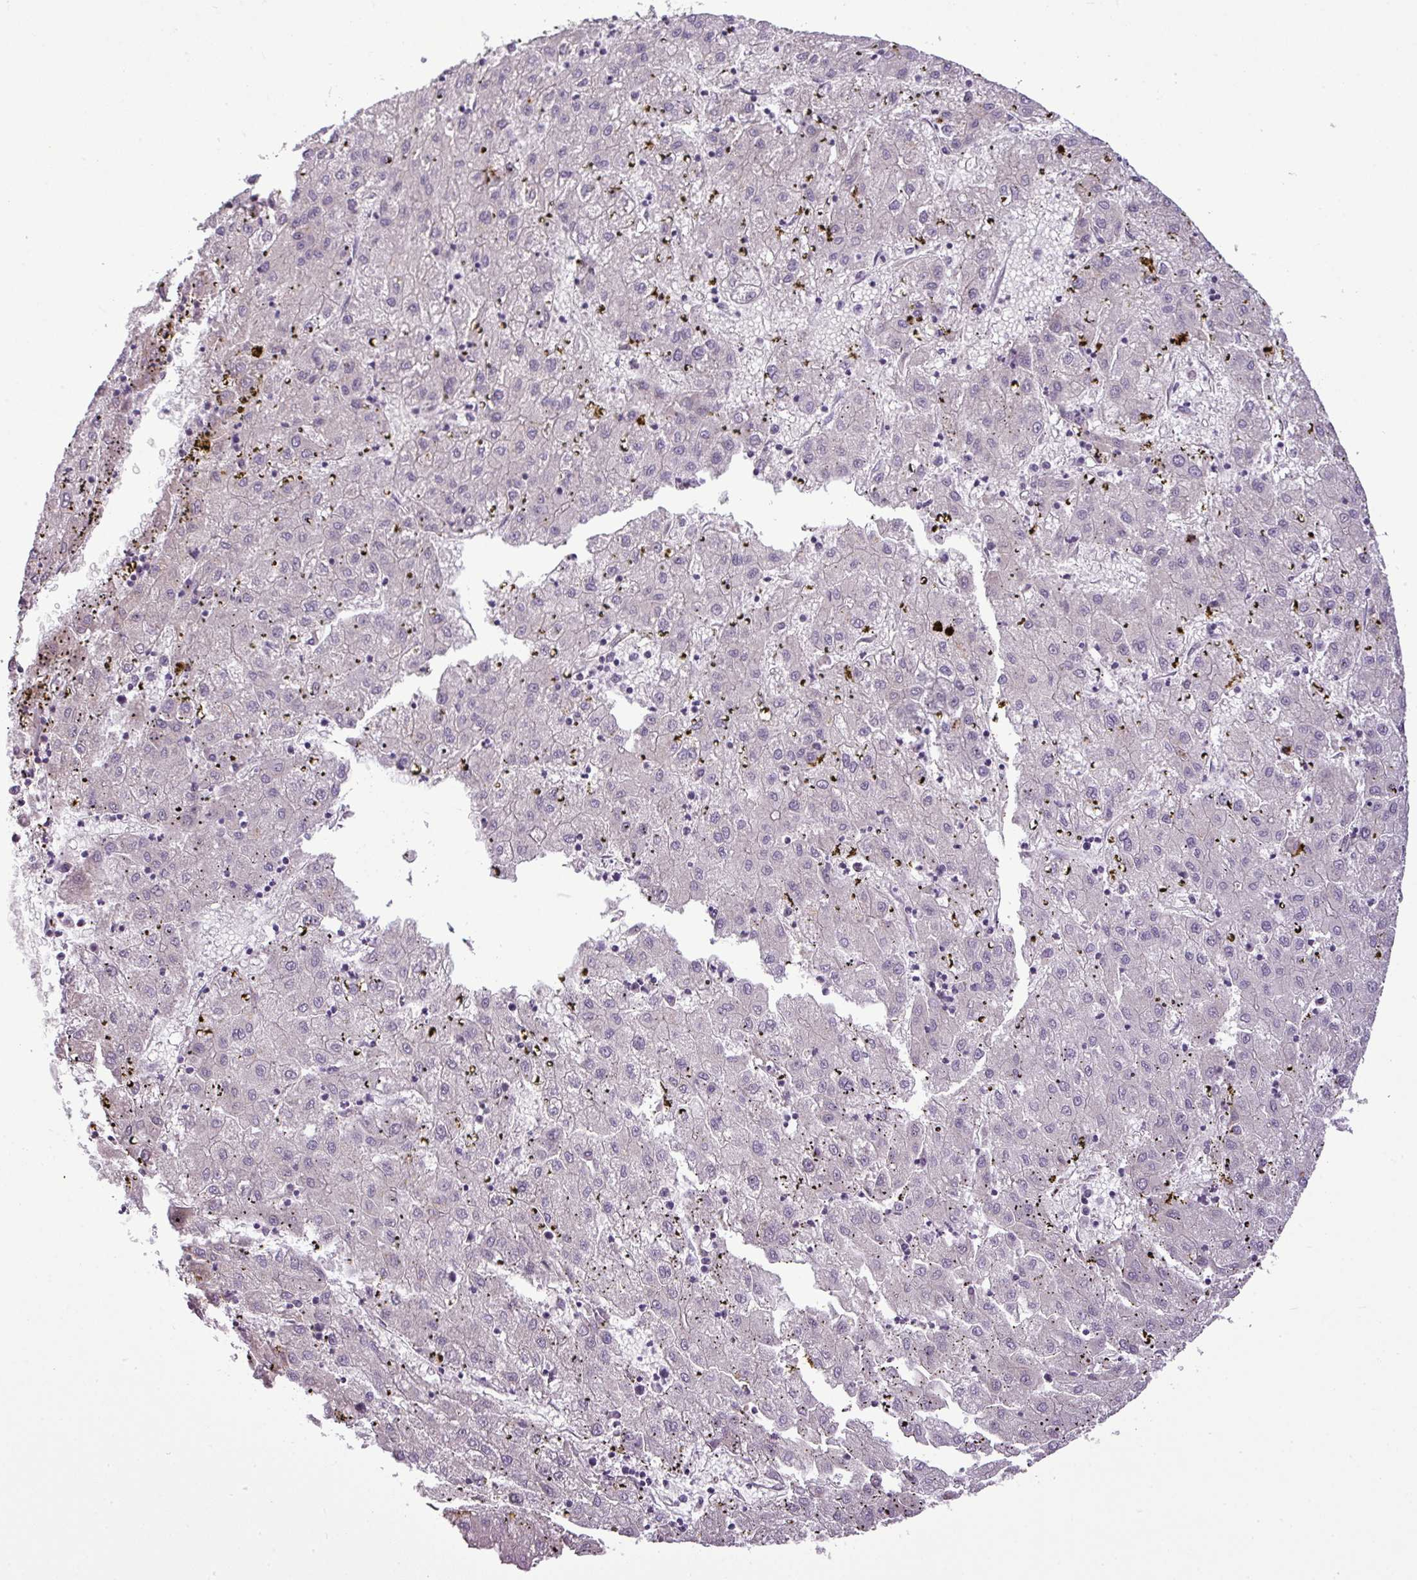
{"staining": {"intensity": "negative", "quantity": "none", "location": "none"}, "tissue": "liver cancer", "cell_type": "Tumor cells", "image_type": "cancer", "snomed": [{"axis": "morphology", "description": "Carcinoma, Hepatocellular, NOS"}, {"axis": "topography", "description": "Liver"}], "caption": "Immunohistochemistry micrograph of human liver cancer (hepatocellular carcinoma) stained for a protein (brown), which demonstrates no expression in tumor cells. (Stains: DAB IHC with hematoxylin counter stain, Microscopy: brightfield microscopy at high magnification).", "gene": "C4B", "patient": {"sex": "male", "age": 72}}